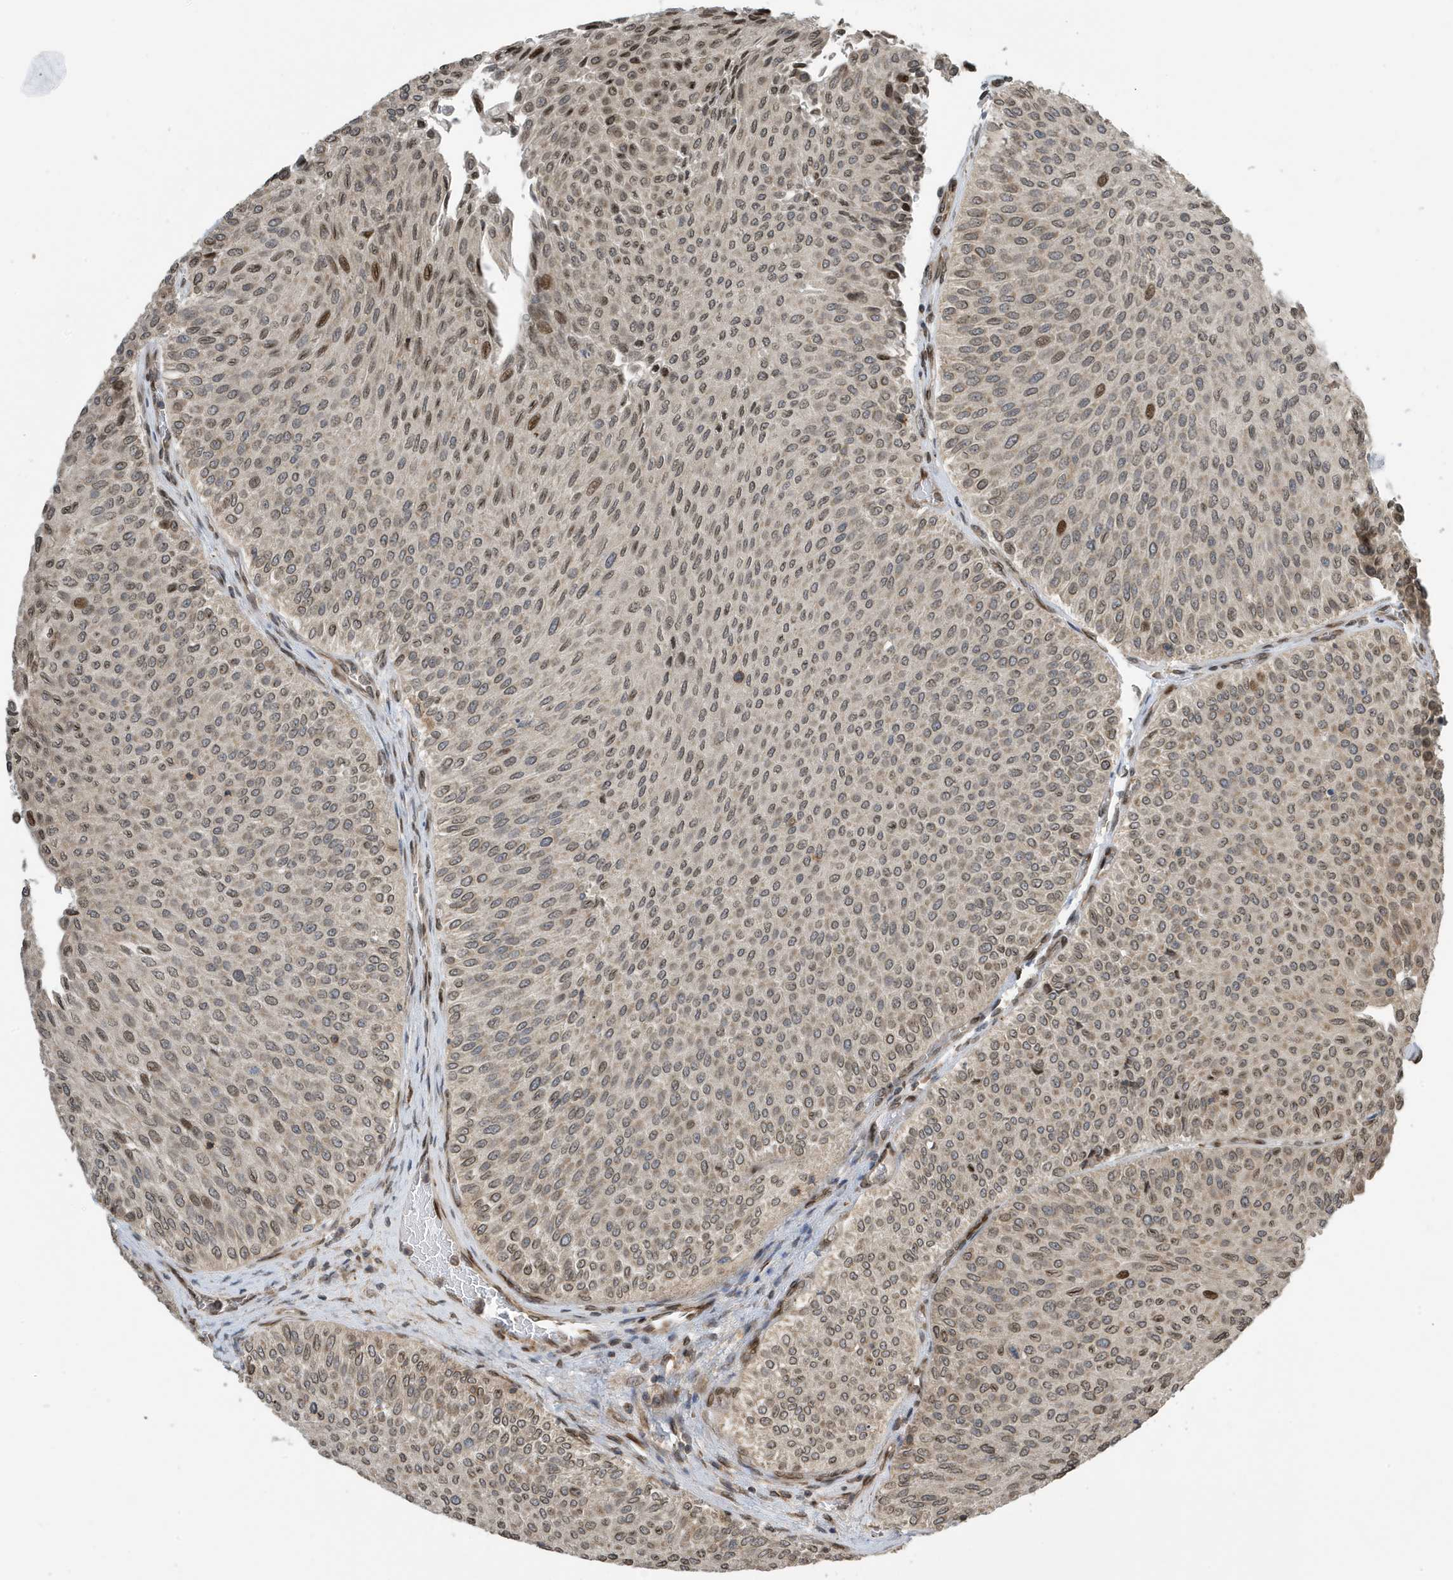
{"staining": {"intensity": "moderate", "quantity": "25%-75%", "location": "nuclear"}, "tissue": "urothelial cancer", "cell_type": "Tumor cells", "image_type": "cancer", "snomed": [{"axis": "morphology", "description": "Urothelial carcinoma, Low grade"}, {"axis": "topography", "description": "Urinary bladder"}], "caption": "The image reveals immunohistochemical staining of urothelial cancer. There is moderate nuclear staining is seen in approximately 25%-75% of tumor cells. The staining was performed using DAB, with brown indicating positive protein expression. Nuclei are stained blue with hematoxylin.", "gene": "DUSP18", "patient": {"sex": "male", "age": 78}}